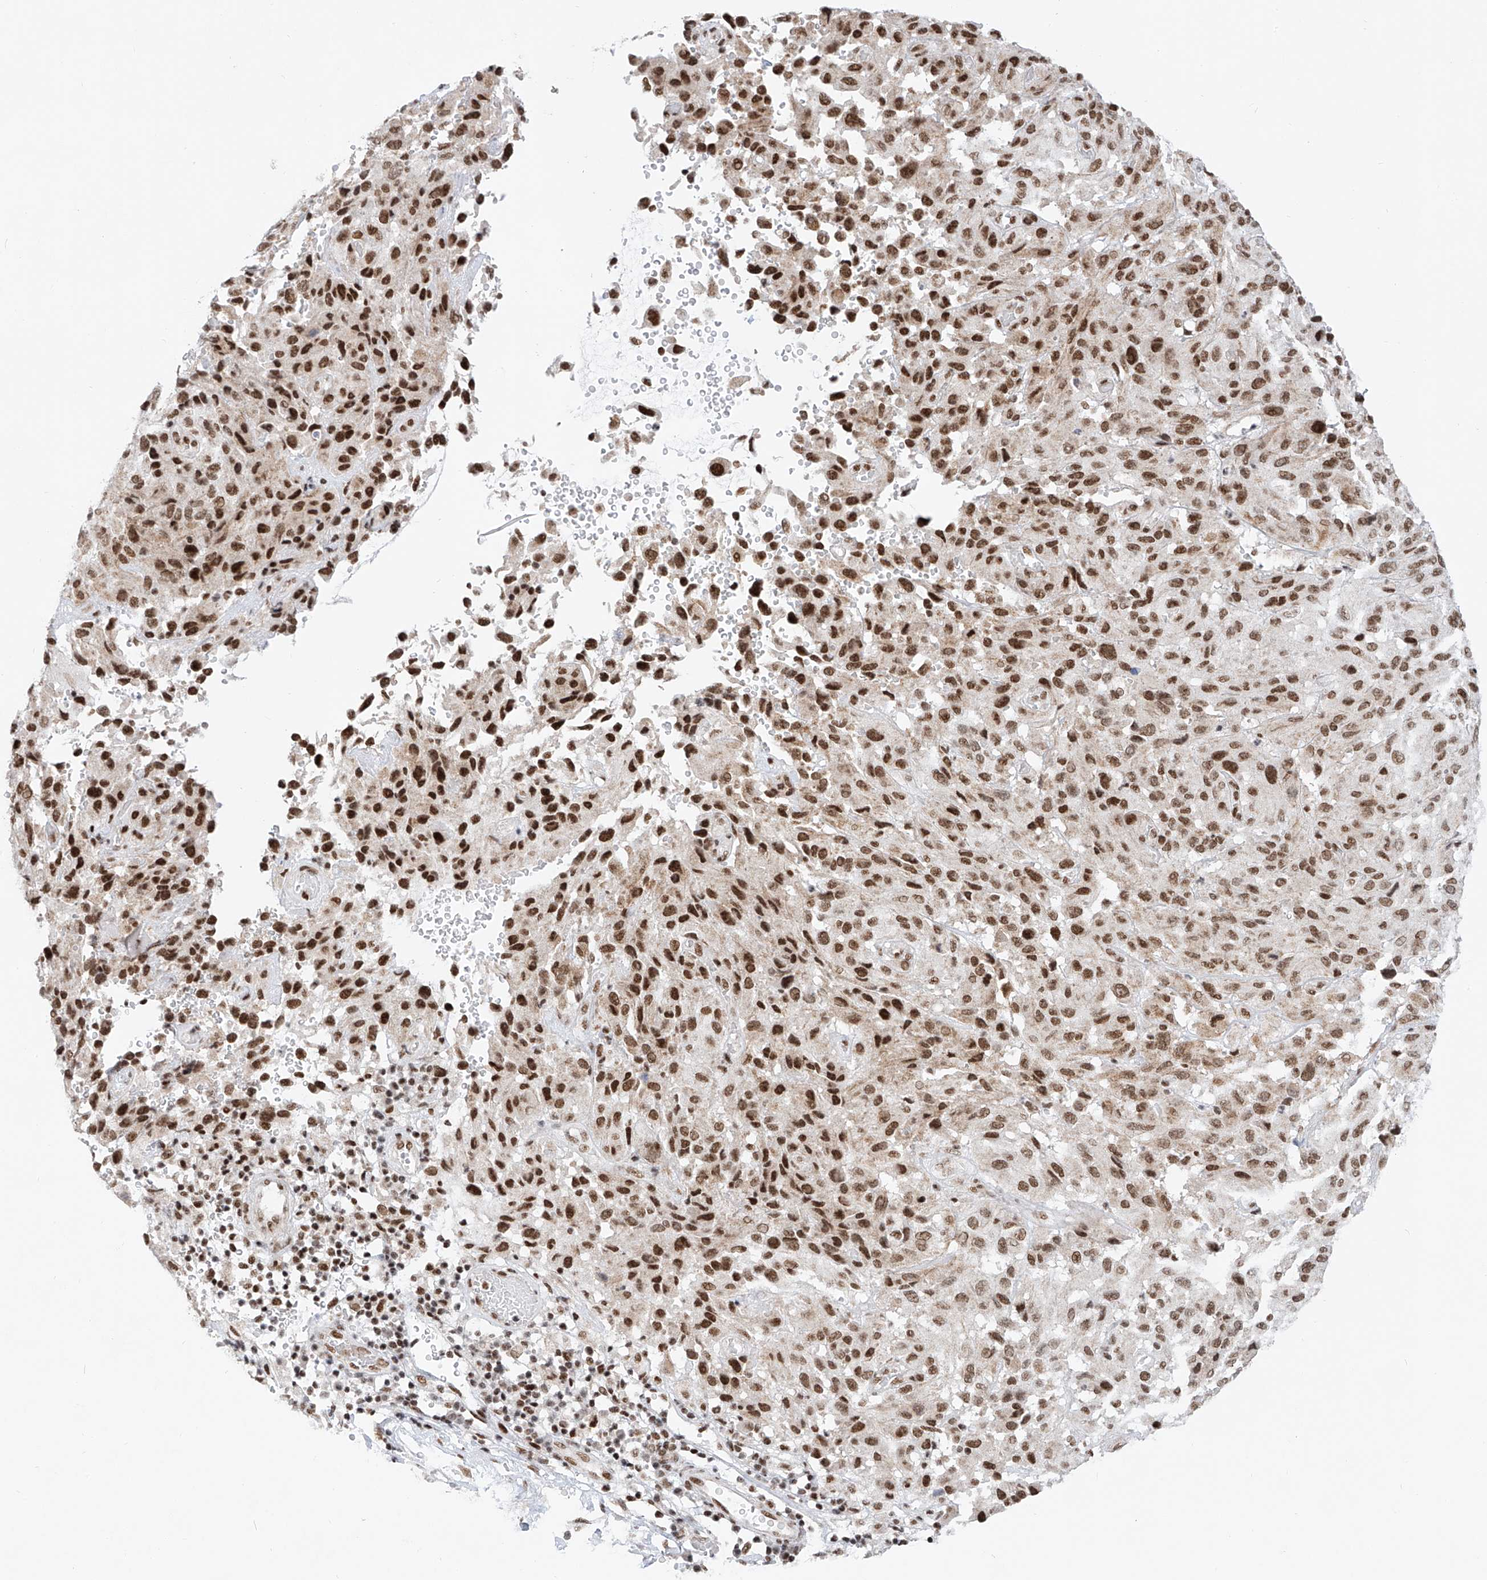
{"staining": {"intensity": "moderate", "quantity": ">75%", "location": "nuclear"}, "tissue": "melanoma", "cell_type": "Tumor cells", "image_type": "cancer", "snomed": [{"axis": "morphology", "description": "Malignant melanoma, NOS"}, {"axis": "topography", "description": "Skin"}], "caption": "IHC of malignant melanoma exhibits medium levels of moderate nuclear expression in approximately >75% of tumor cells.", "gene": "TAF4", "patient": {"sex": "male", "age": 66}}